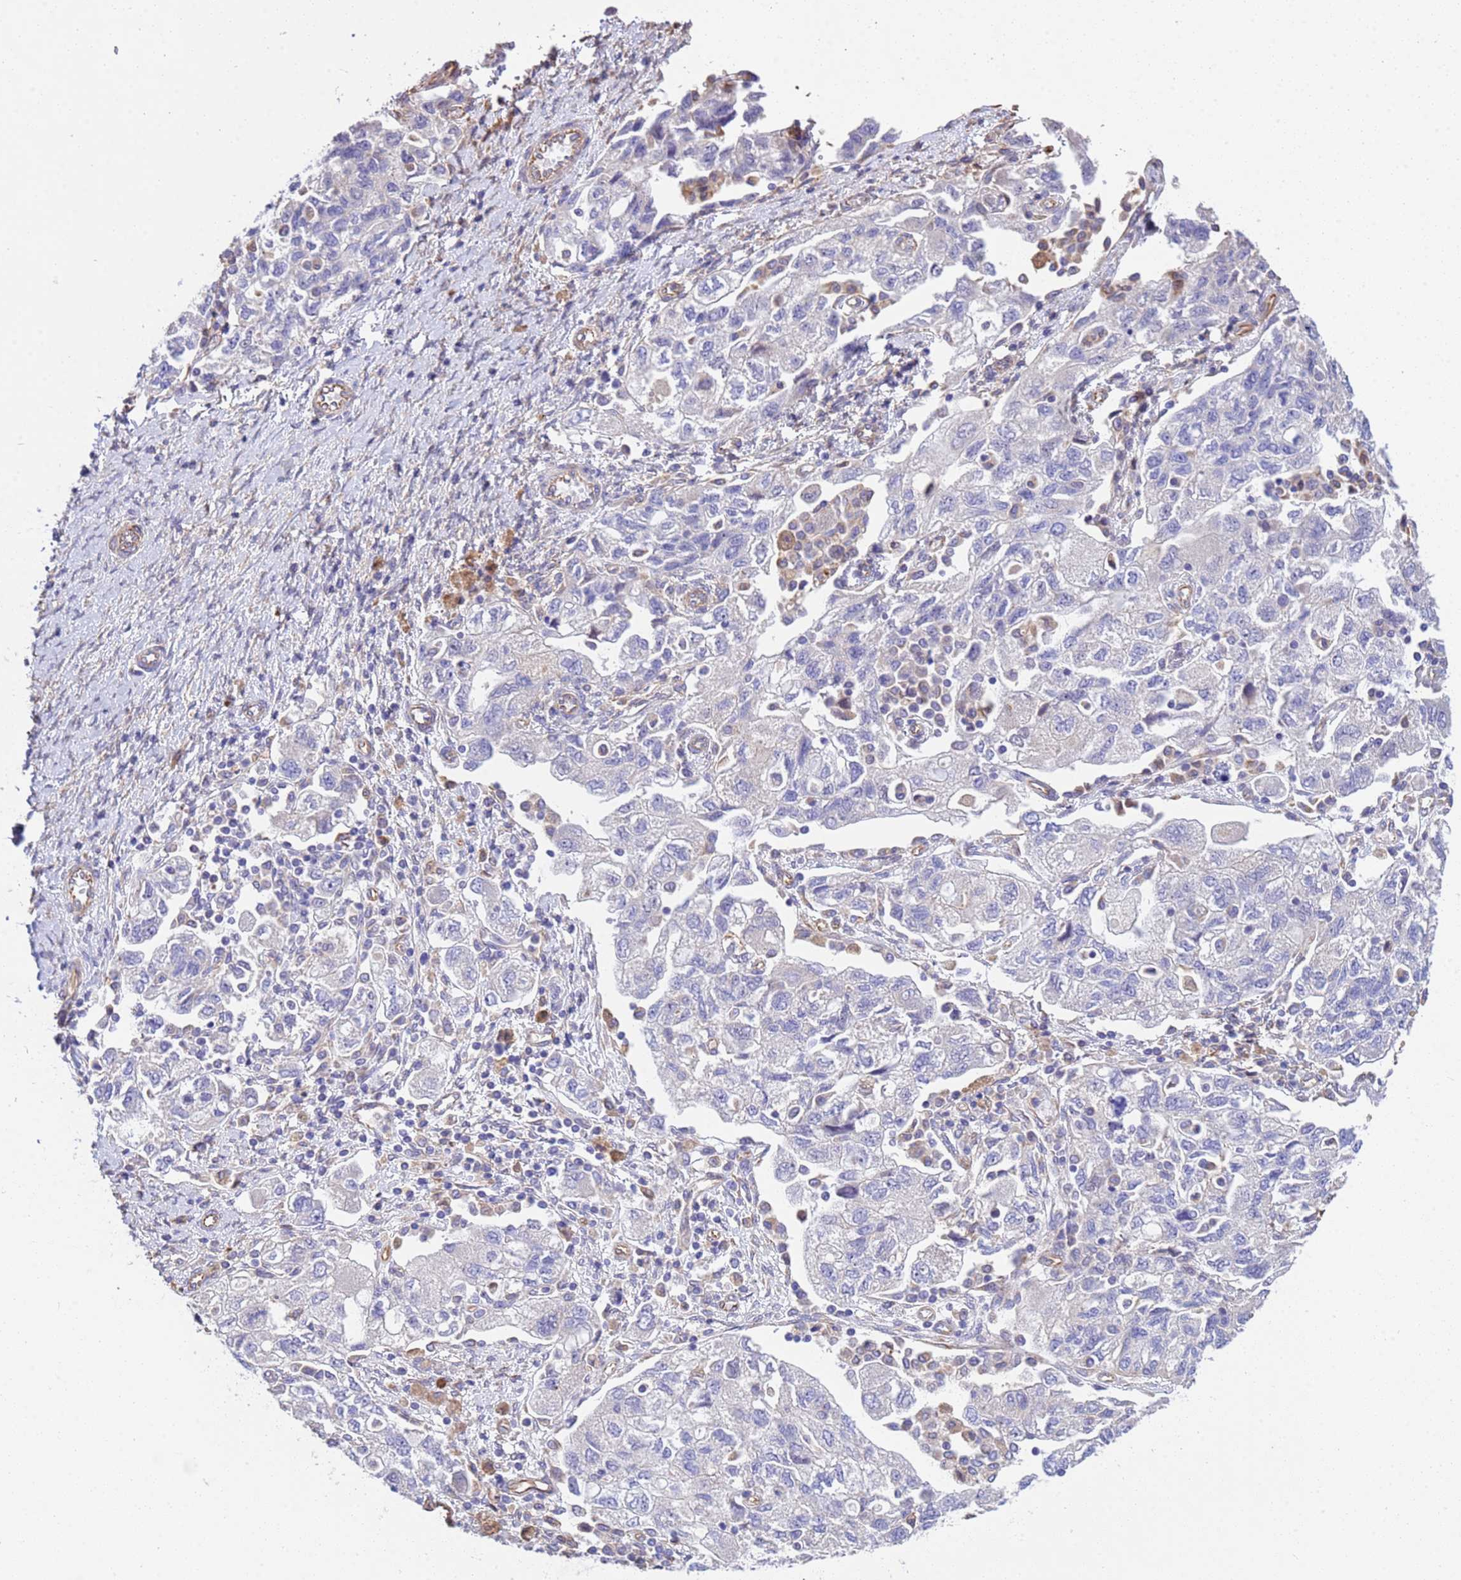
{"staining": {"intensity": "negative", "quantity": "none", "location": "none"}, "tissue": "ovarian cancer", "cell_type": "Tumor cells", "image_type": "cancer", "snomed": [{"axis": "morphology", "description": "Carcinoma, NOS"}, {"axis": "morphology", "description": "Cystadenocarcinoma, serous, NOS"}, {"axis": "topography", "description": "Ovary"}], "caption": "DAB immunohistochemical staining of human ovarian cancer (carcinoma) demonstrates no significant positivity in tumor cells. (DAB (3,3'-diaminobenzidine) immunohistochemistry visualized using brightfield microscopy, high magnification).", "gene": "TCEAL3", "patient": {"sex": "female", "age": 69}}